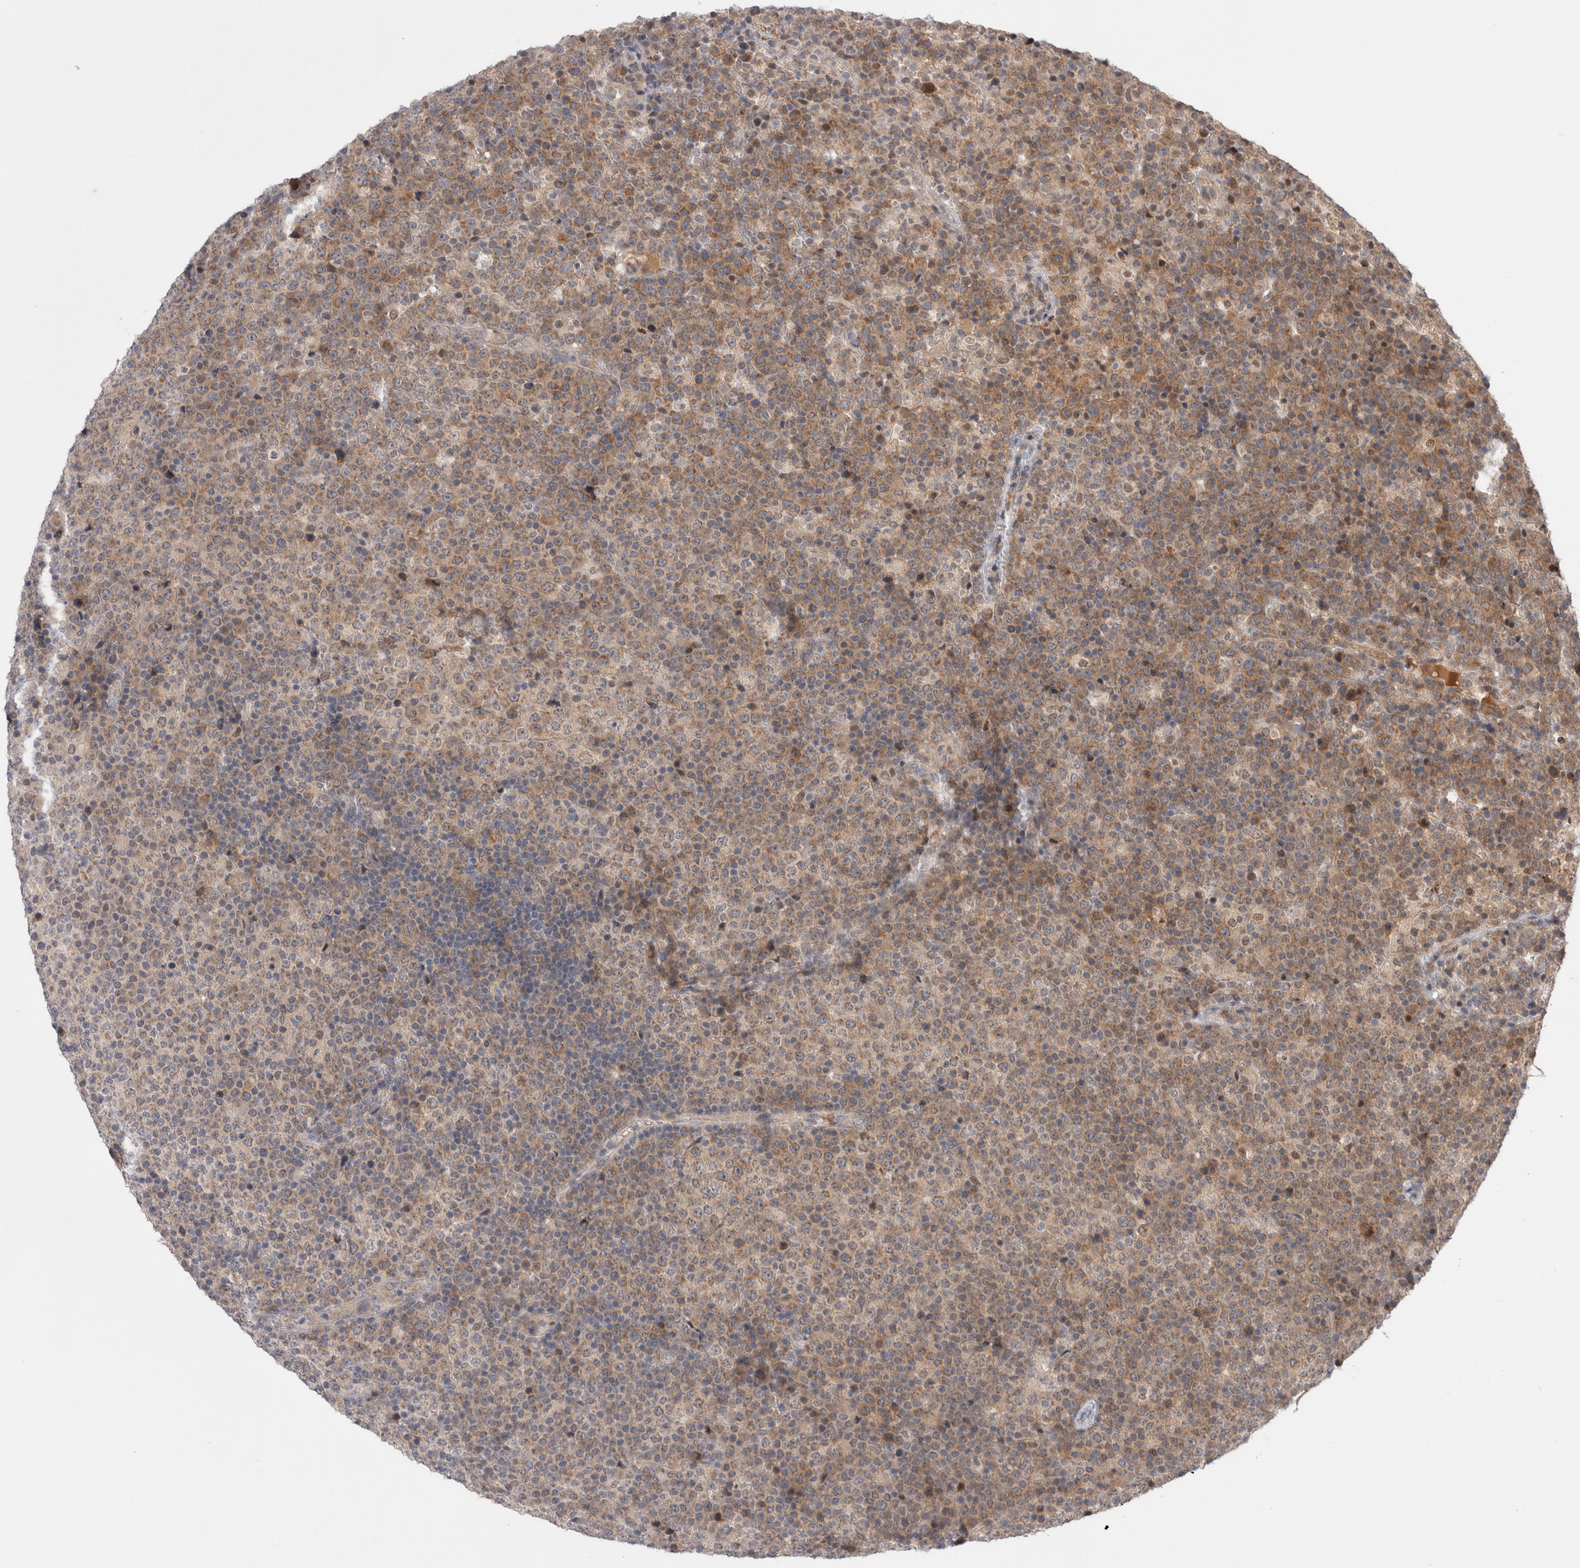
{"staining": {"intensity": "moderate", "quantity": "25%-75%", "location": "cytoplasmic/membranous"}, "tissue": "lymphoma", "cell_type": "Tumor cells", "image_type": "cancer", "snomed": [{"axis": "morphology", "description": "Malignant lymphoma, non-Hodgkin's type, High grade"}, {"axis": "topography", "description": "Lymph node"}], "caption": "Immunohistochemical staining of human high-grade malignant lymphoma, non-Hodgkin's type reveals medium levels of moderate cytoplasmic/membranous protein positivity in about 25%-75% of tumor cells. The protein of interest is stained brown, and the nuclei are stained in blue (DAB IHC with brightfield microscopy, high magnification).", "gene": "MRPL37", "patient": {"sex": "male", "age": 13}}